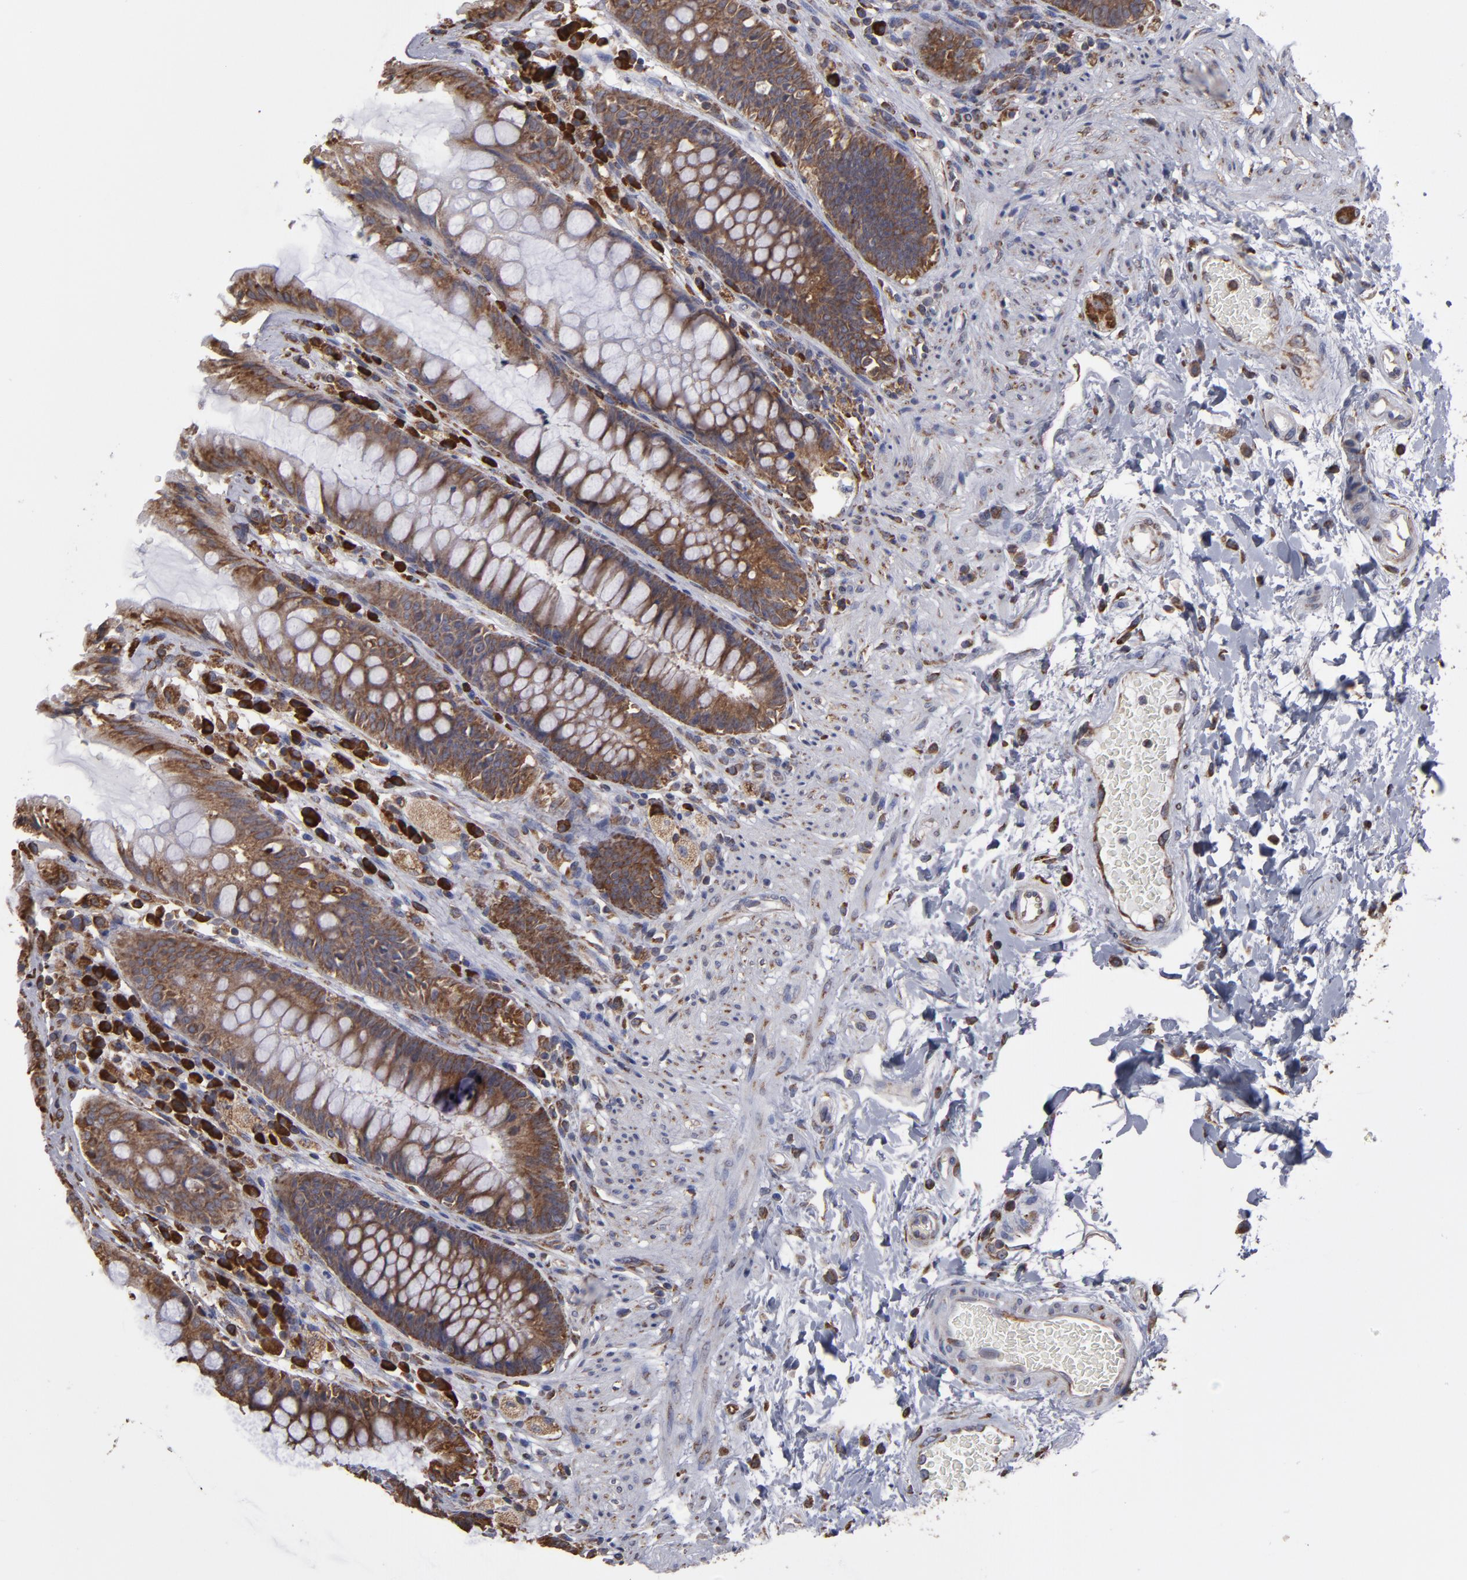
{"staining": {"intensity": "moderate", "quantity": ">75%", "location": "cytoplasmic/membranous"}, "tissue": "rectum", "cell_type": "Glandular cells", "image_type": "normal", "snomed": [{"axis": "morphology", "description": "Normal tissue, NOS"}, {"axis": "topography", "description": "Rectum"}], "caption": "Human rectum stained with a brown dye displays moderate cytoplasmic/membranous positive expression in approximately >75% of glandular cells.", "gene": "SND1", "patient": {"sex": "female", "age": 46}}